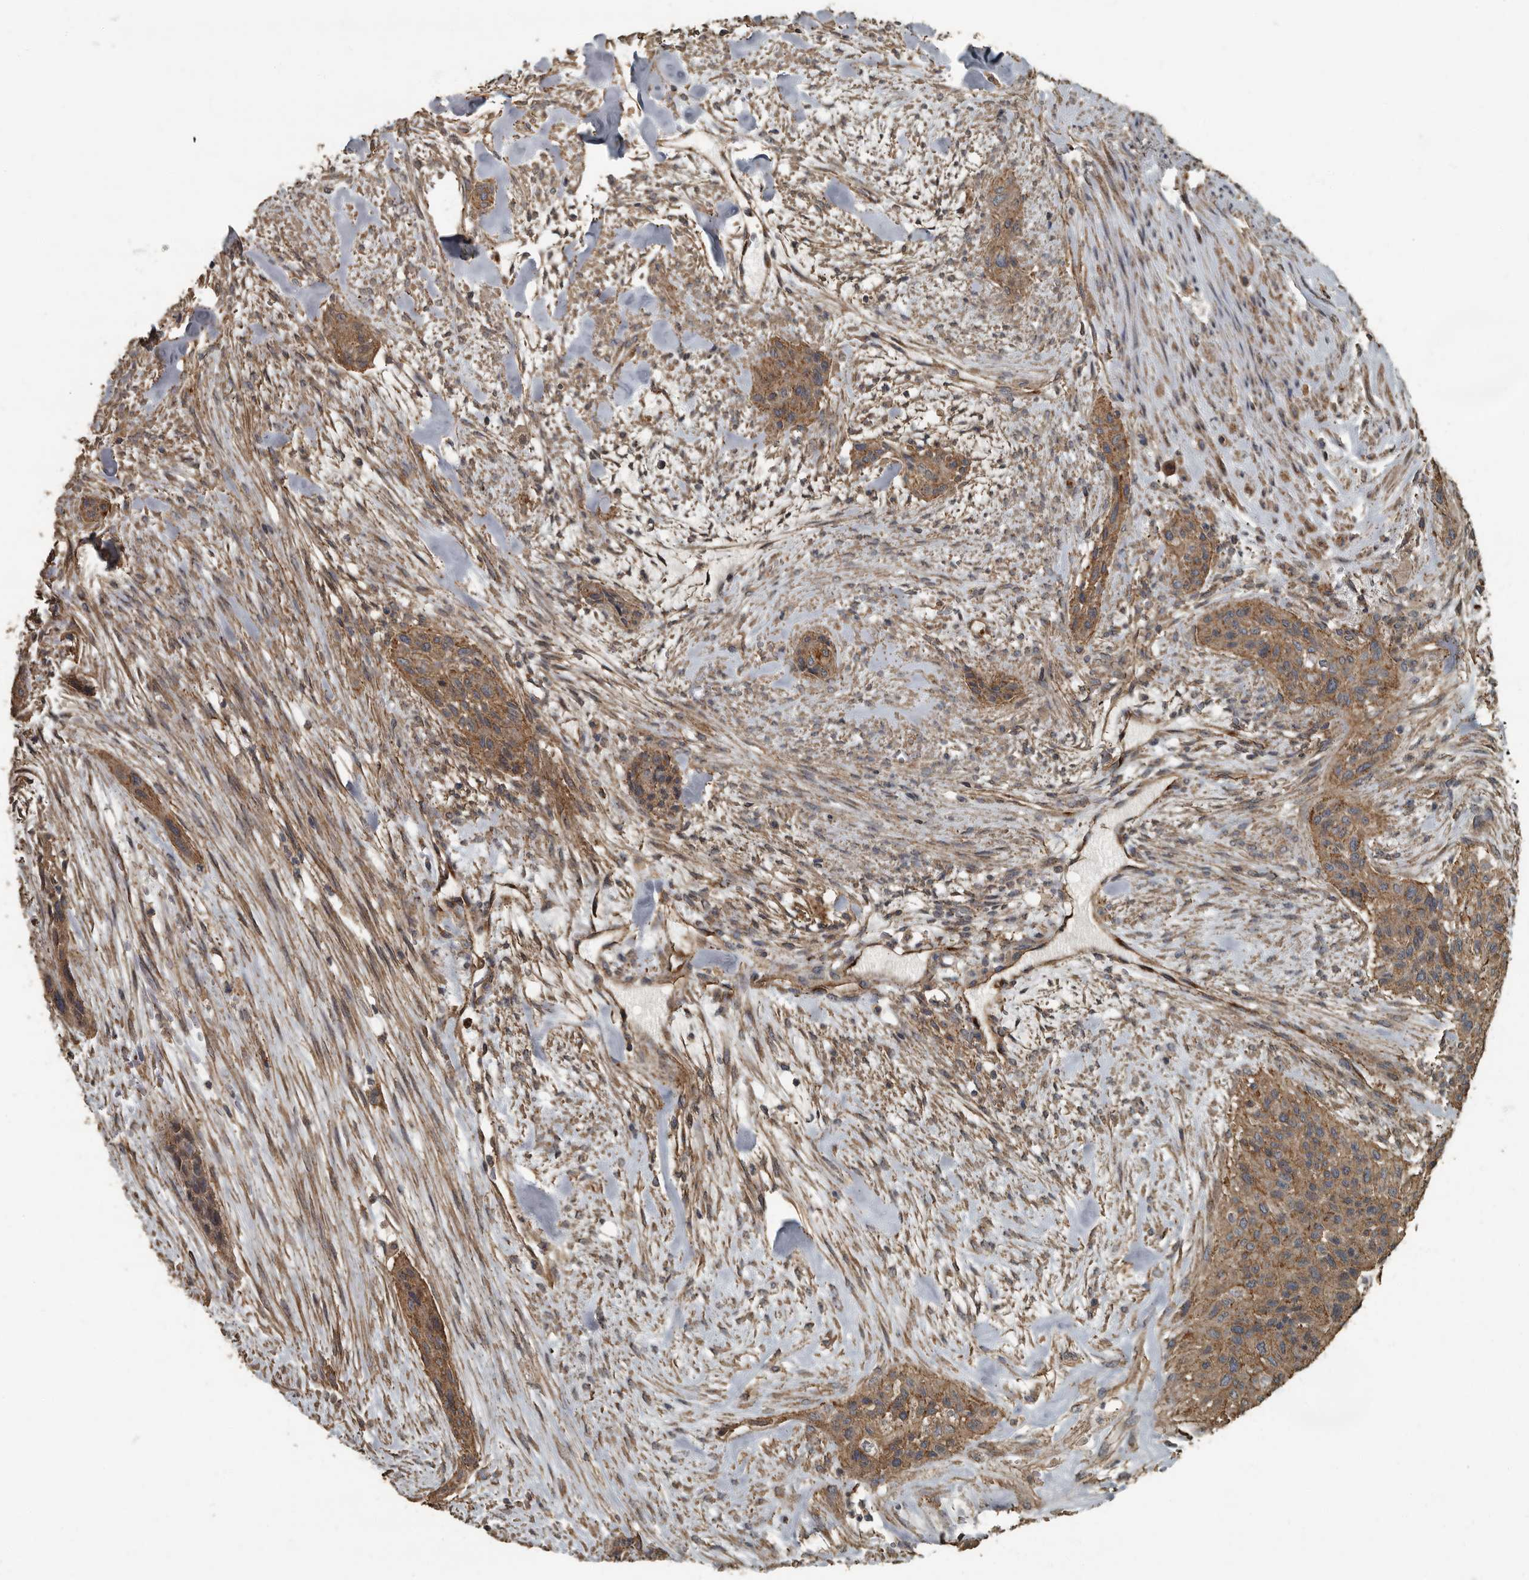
{"staining": {"intensity": "moderate", "quantity": ">75%", "location": "cytoplasmic/membranous"}, "tissue": "urothelial cancer", "cell_type": "Tumor cells", "image_type": "cancer", "snomed": [{"axis": "morphology", "description": "Urothelial carcinoma, High grade"}, {"axis": "topography", "description": "Urinary bladder"}], "caption": "Protein staining reveals moderate cytoplasmic/membranous positivity in about >75% of tumor cells in urothelial cancer.", "gene": "IL15RA", "patient": {"sex": "male", "age": 35}}